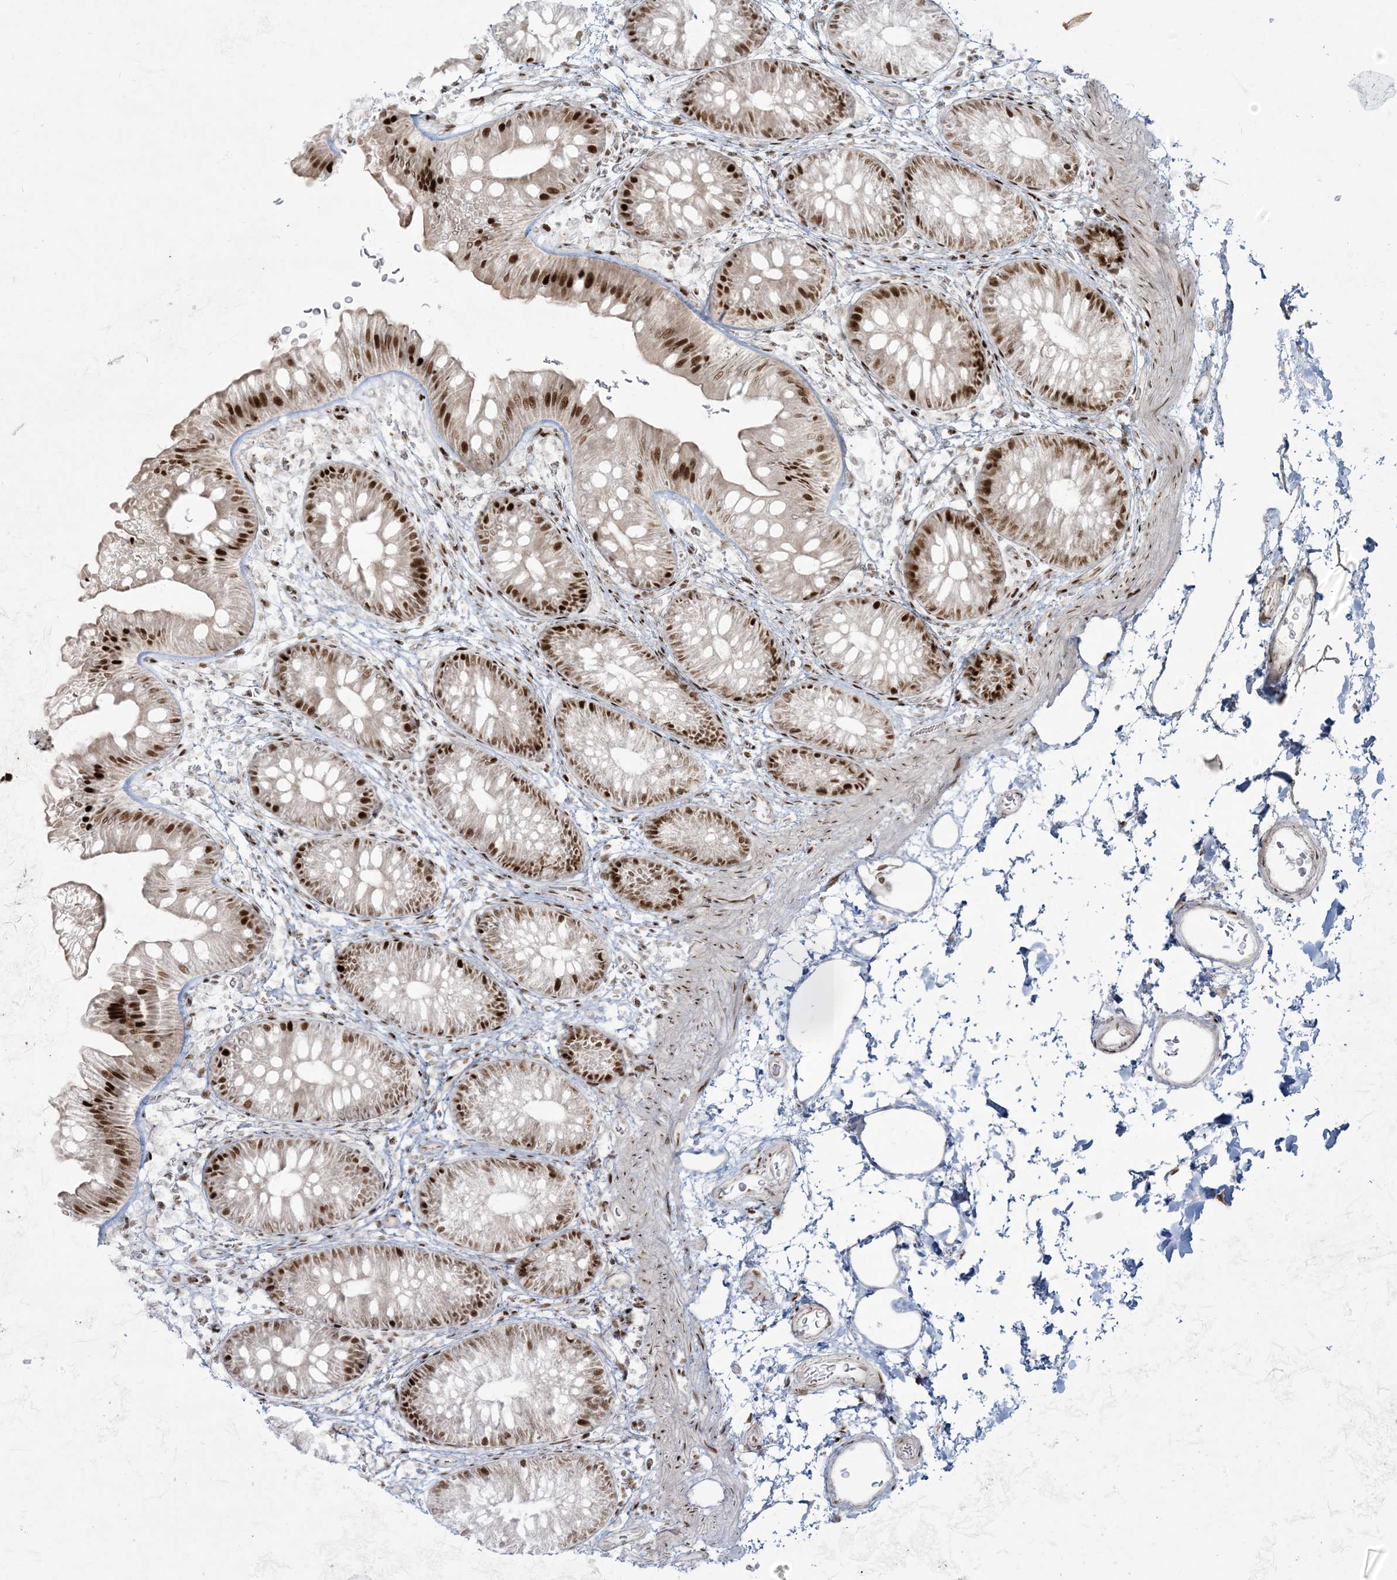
{"staining": {"intensity": "weak", "quantity": "25%-75%", "location": "cytoplasmic/membranous"}, "tissue": "colon", "cell_type": "Endothelial cells", "image_type": "normal", "snomed": [{"axis": "morphology", "description": "Normal tissue, NOS"}, {"axis": "topography", "description": "Colon"}], "caption": "Immunohistochemistry (DAB (3,3'-diaminobenzidine)) staining of benign colon reveals weak cytoplasmic/membranous protein positivity in about 25%-75% of endothelial cells.", "gene": "RBM10", "patient": {"sex": "female", "age": 62}}